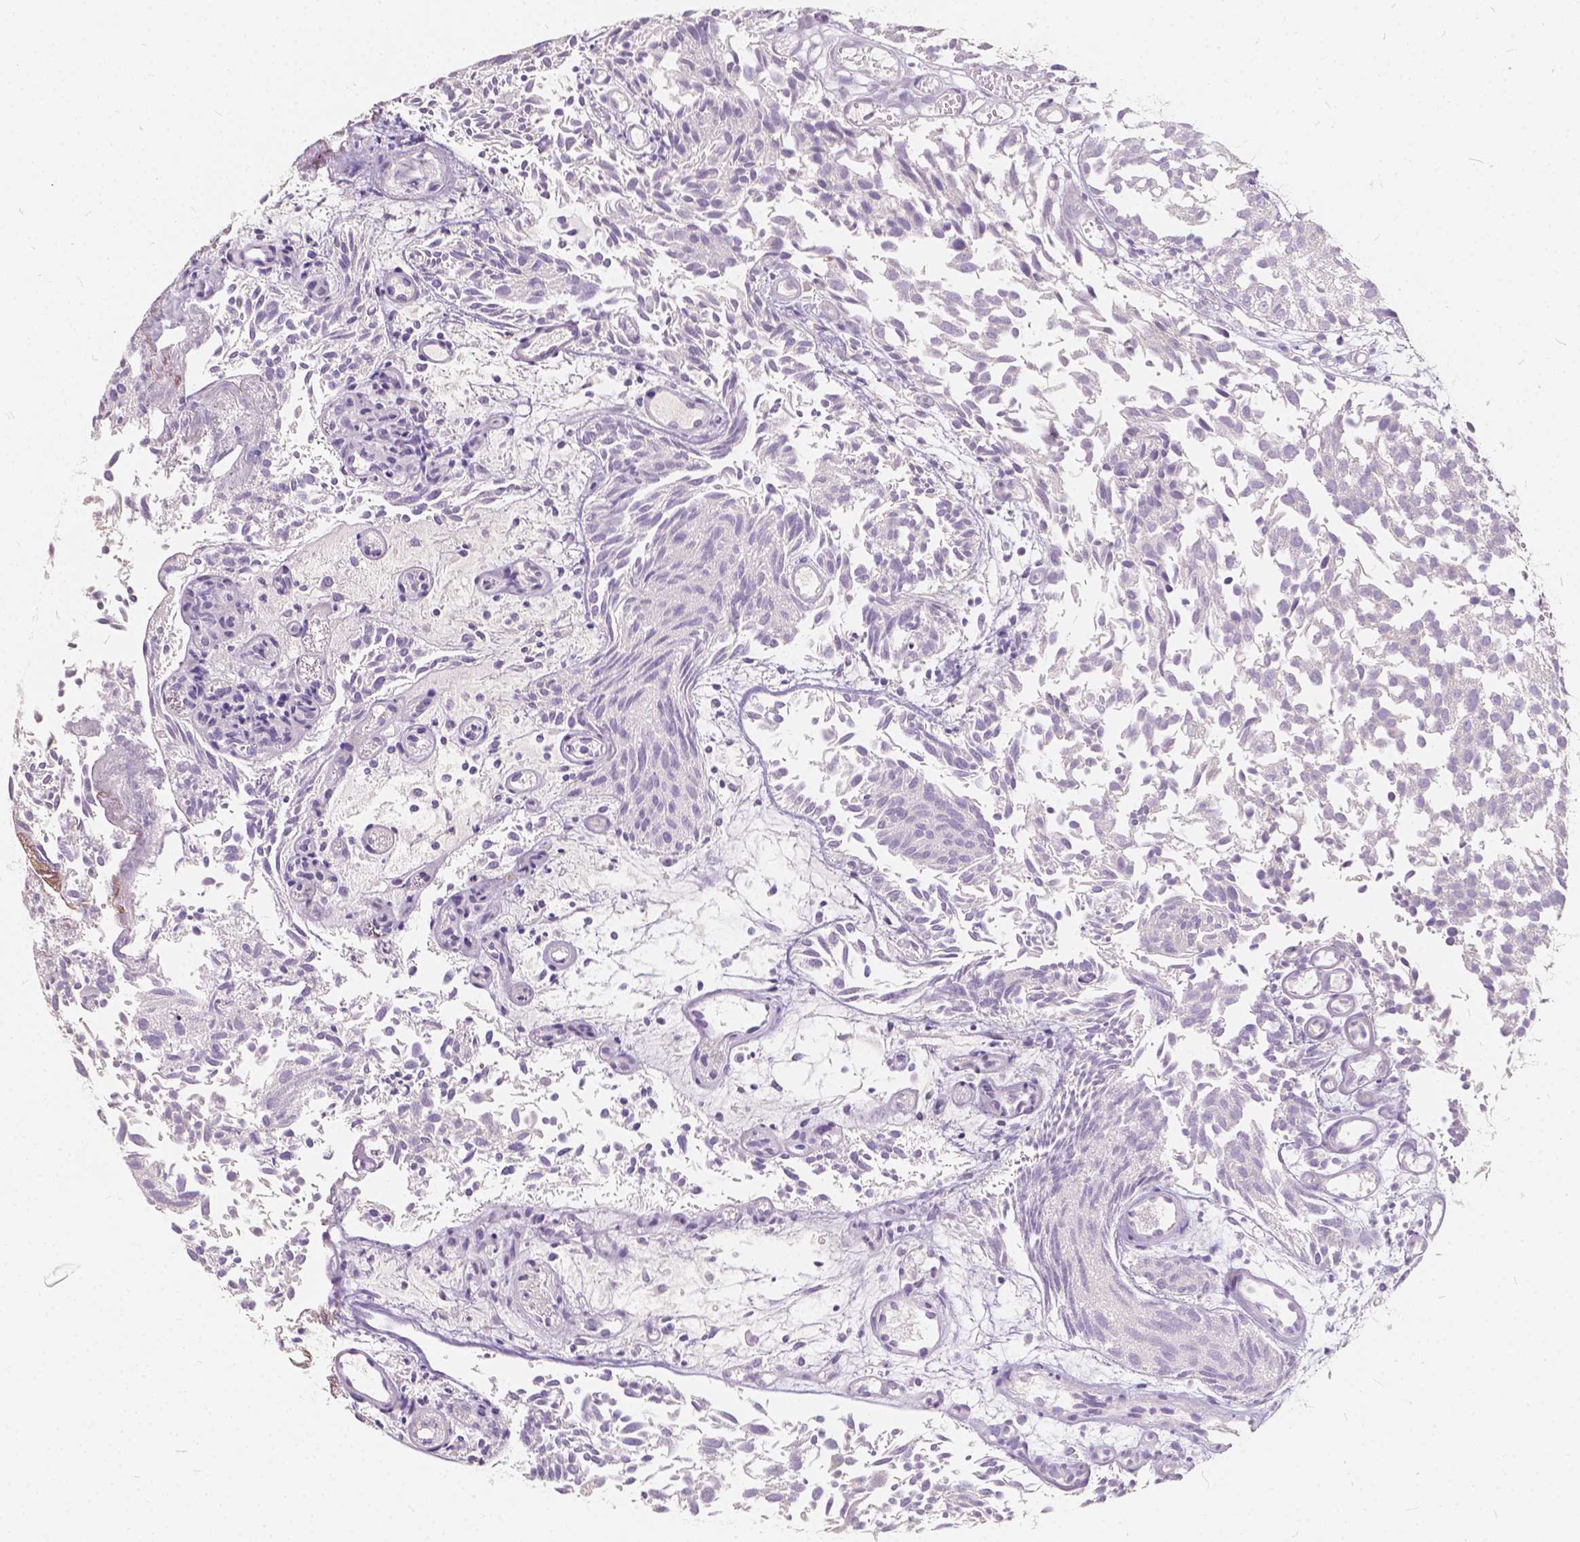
{"staining": {"intensity": "negative", "quantity": "none", "location": "none"}, "tissue": "urothelial cancer", "cell_type": "Tumor cells", "image_type": "cancer", "snomed": [{"axis": "morphology", "description": "Urothelial carcinoma, Low grade"}, {"axis": "topography", "description": "Urinary bladder"}], "caption": "This is an immunohistochemistry micrograph of urothelial cancer. There is no staining in tumor cells.", "gene": "SLC7A8", "patient": {"sex": "male", "age": 70}}